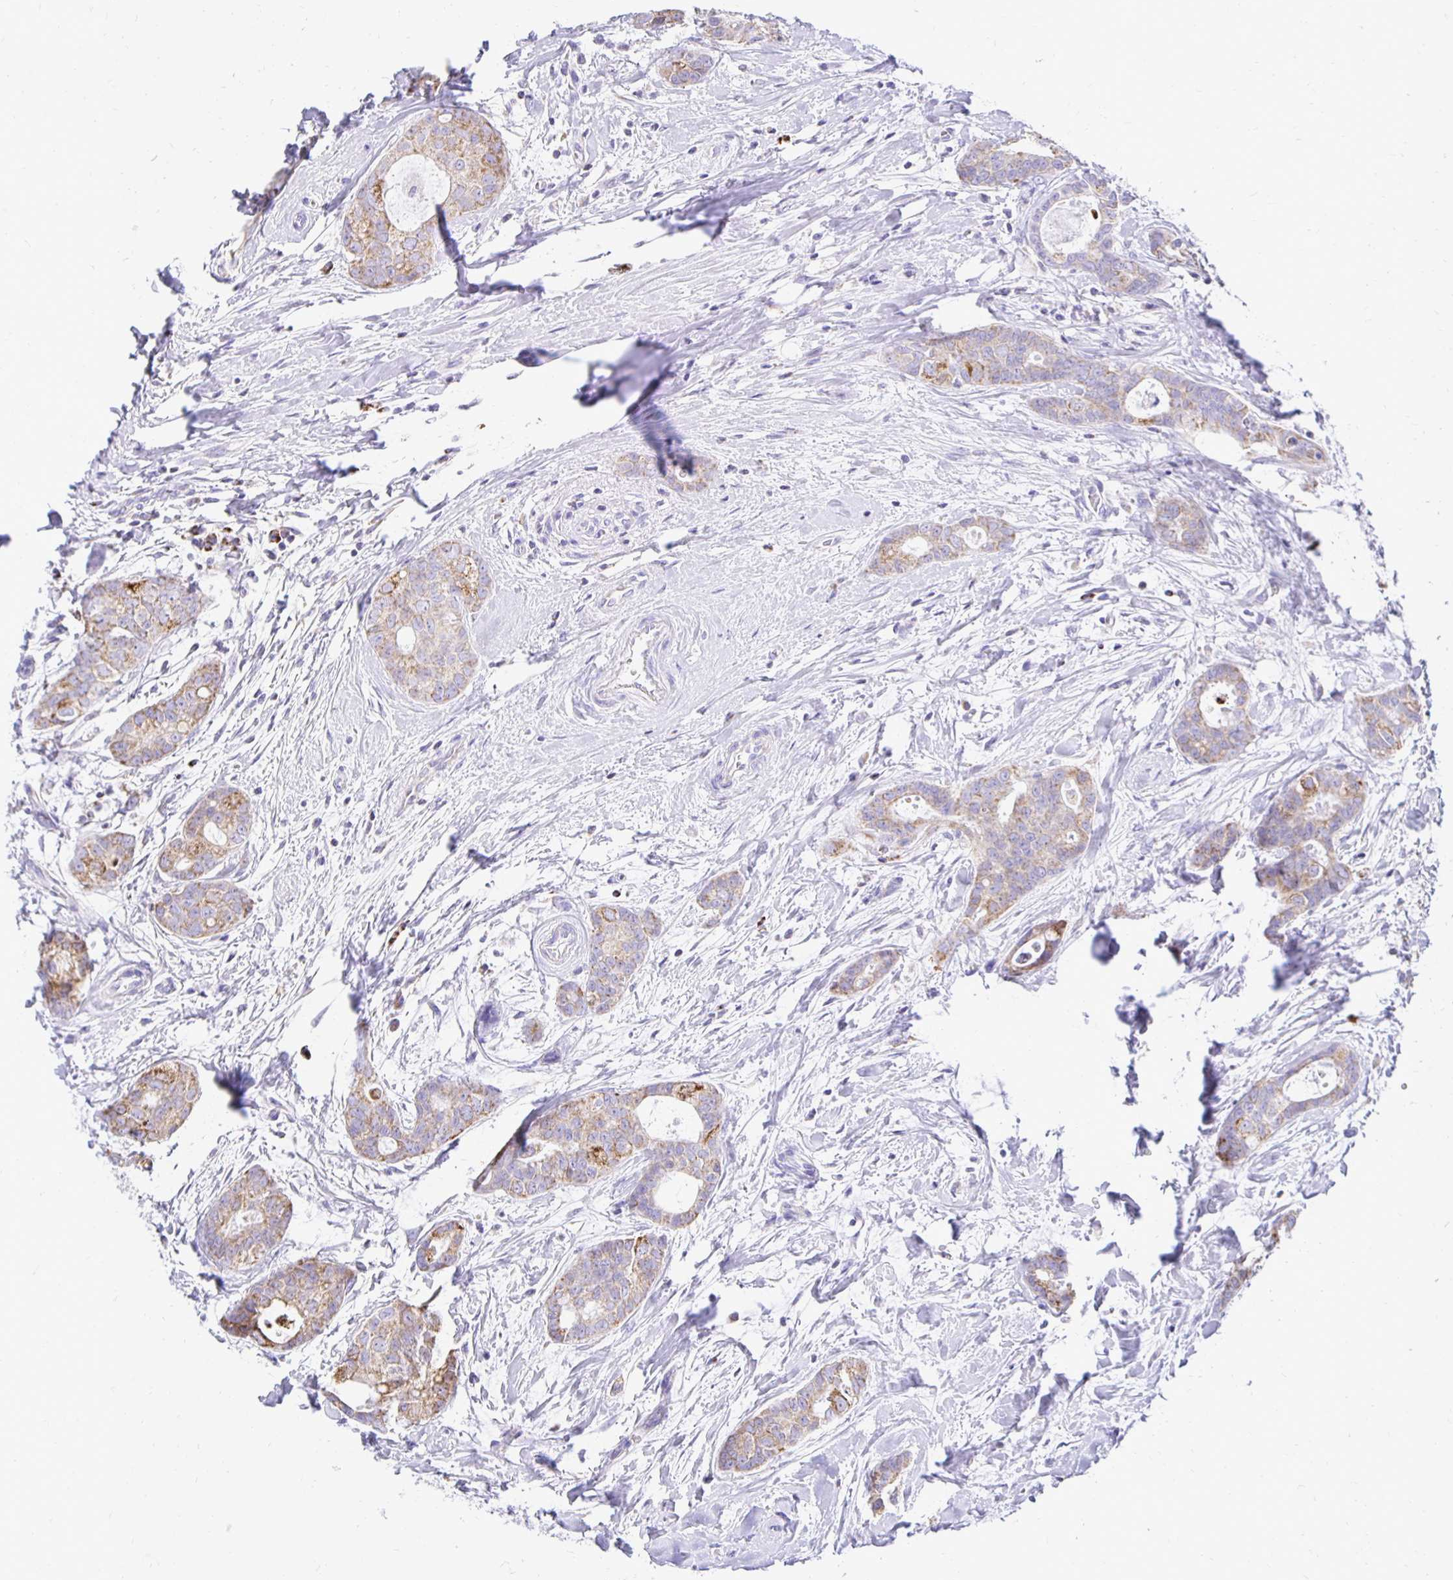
{"staining": {"intensity": "weak", "quantity": "25%-75%", "location": "cytoplasmic/membranous"}, "tissue": "breast cancer", "cell_type": "Tumor cells", "image_type": "cancer", "snomed": [{"axis": "morphology", "description": "Duct carcinoma"}, {"axis": "topography", "description": "Breast"}], "caption": "Breast cancer (intraductal carcinoma) tissue demonstrates weak cytoplasmic/membranous staining in approximately 25%-75% of tumor cells, visualized by immunohistochemistry.", "gene": "PLAAT2", "patient": {"sex": "female", "age": 45}}